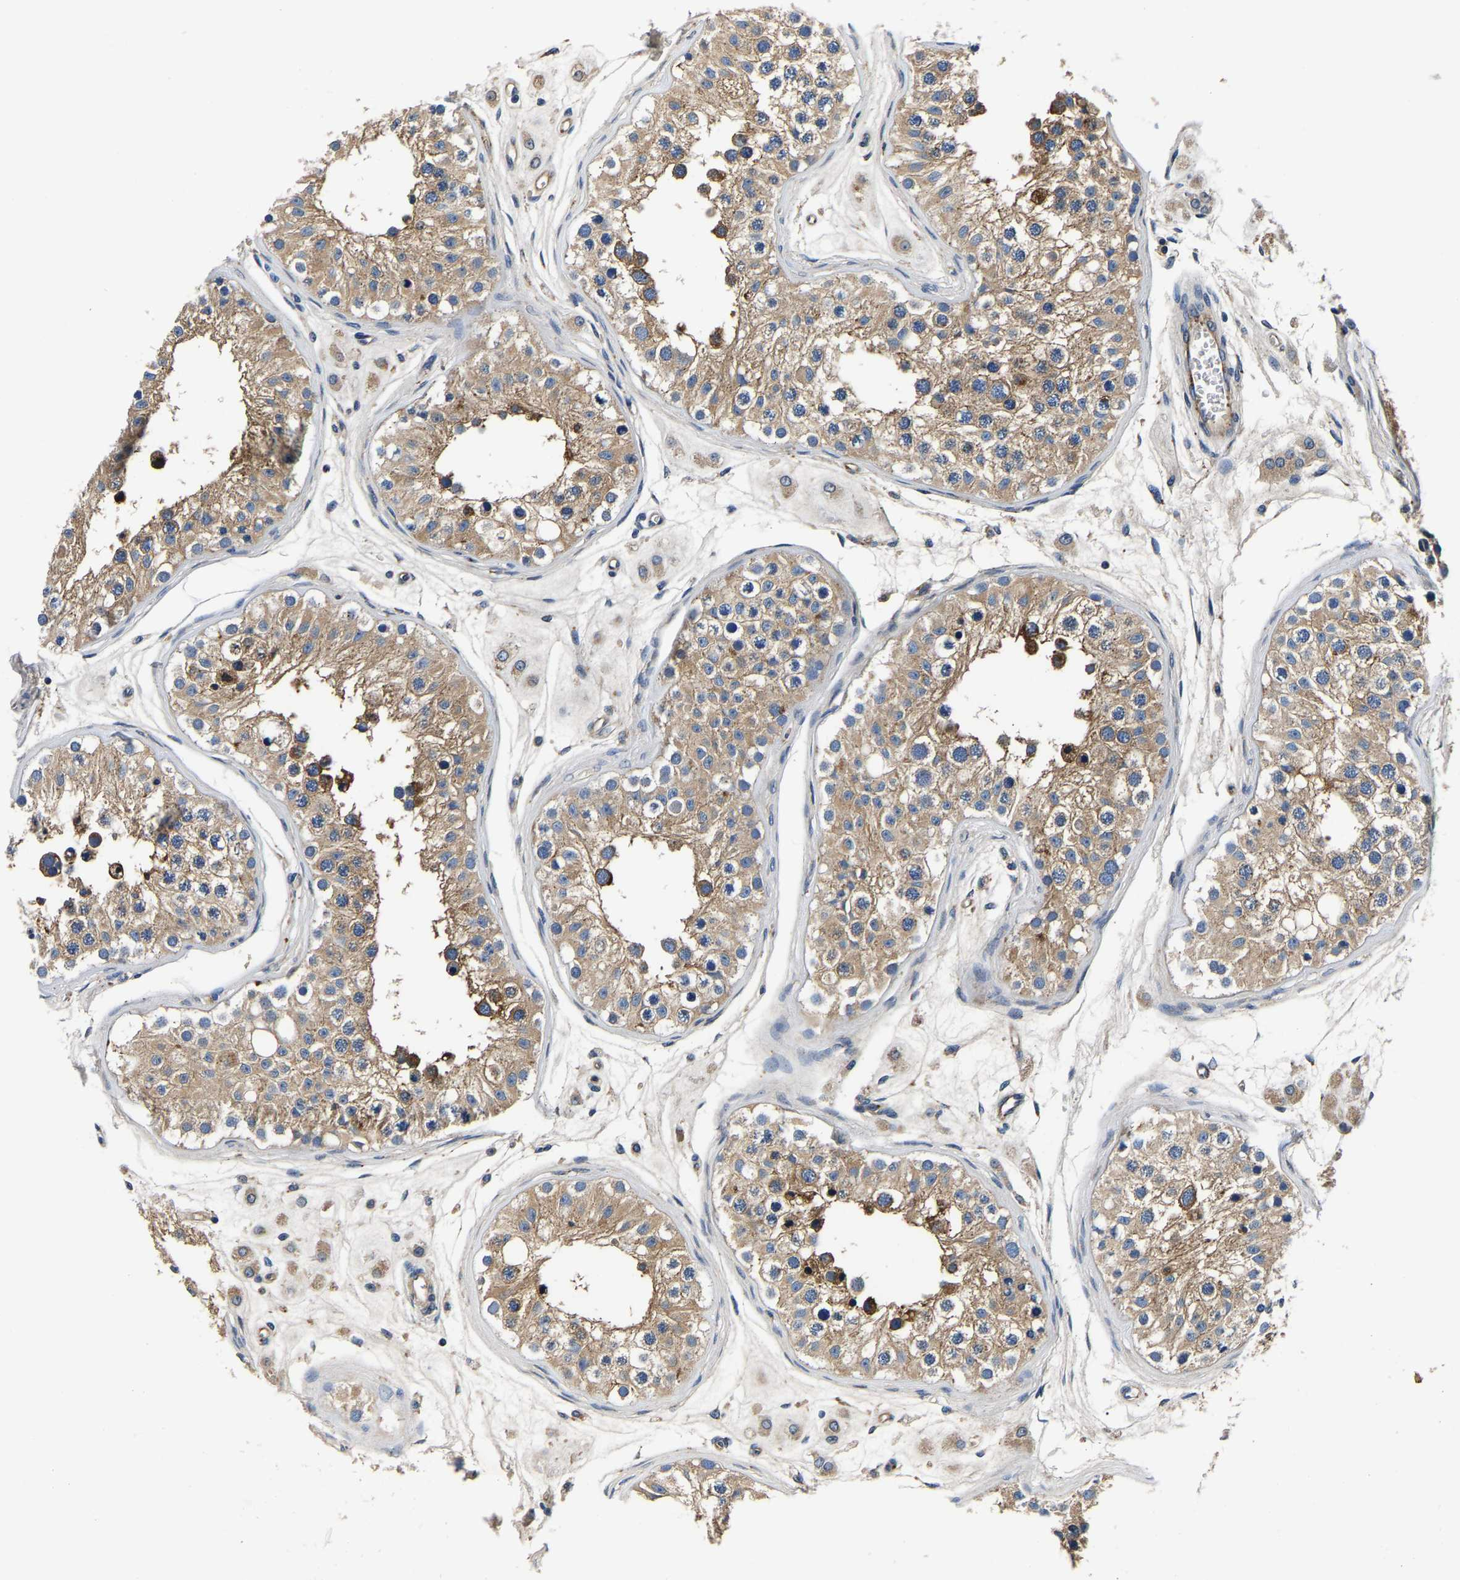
{"staining": {"intensity": "moderate", "quantity": ">75%", "location": "cytoplasmic/membranous"}, "tissue": "testis", "cell_type": "Cells in seminiferous ducts", "image_type": "normal", "snomed": [{"axis": "morphology", "description": "Normal tissue, NOS"}, {"axis": "morphology", "description": "Adenocarcinoma, metastatic, NOS"}, {"axis": "topography", "description": "Testis"}], "caption": "Benign testis shows moderate cytoplasmic/membranous positivity in approximately >75% of cells in seminiferous ducts, visualized by immunohistochemistry. (Stains: DAB in brown, nuclei in blue, Microscopy: brightfield microscopy at high magnification).", "gene": "SH3GLB1", "patient": {"sex": "male", "age": 26}}